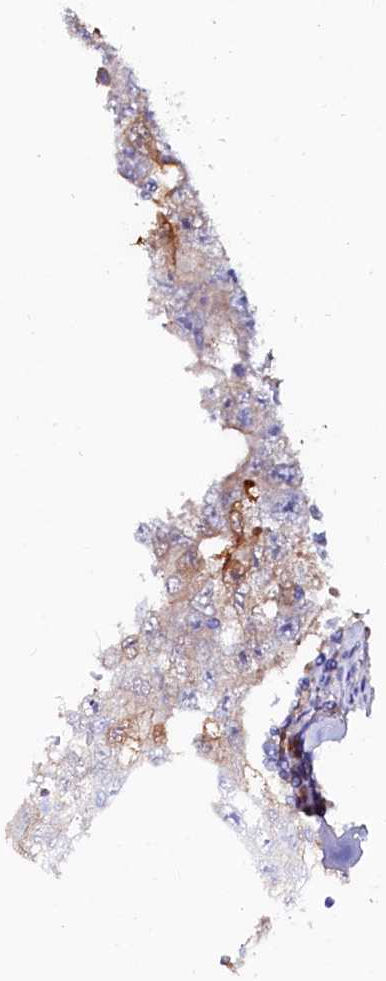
{"staining": {"intensity": "negative", "quantity": "none", "location": "none"}, "tissue": "testis cancer", "cell_type": "Tumor cells", "image_type": "cancer", "snomed": [{"axis": "morphology", "description": "Carcinoma, Embryonal, NOS"}, {"axis": "topography", "description": "Testis"}], "caption": "Histopathology image shows no significant protein positivity in tumor cells of testis cancer.", "gene": "ASTE1", "patient": {"sex": "male", "age": 17}}